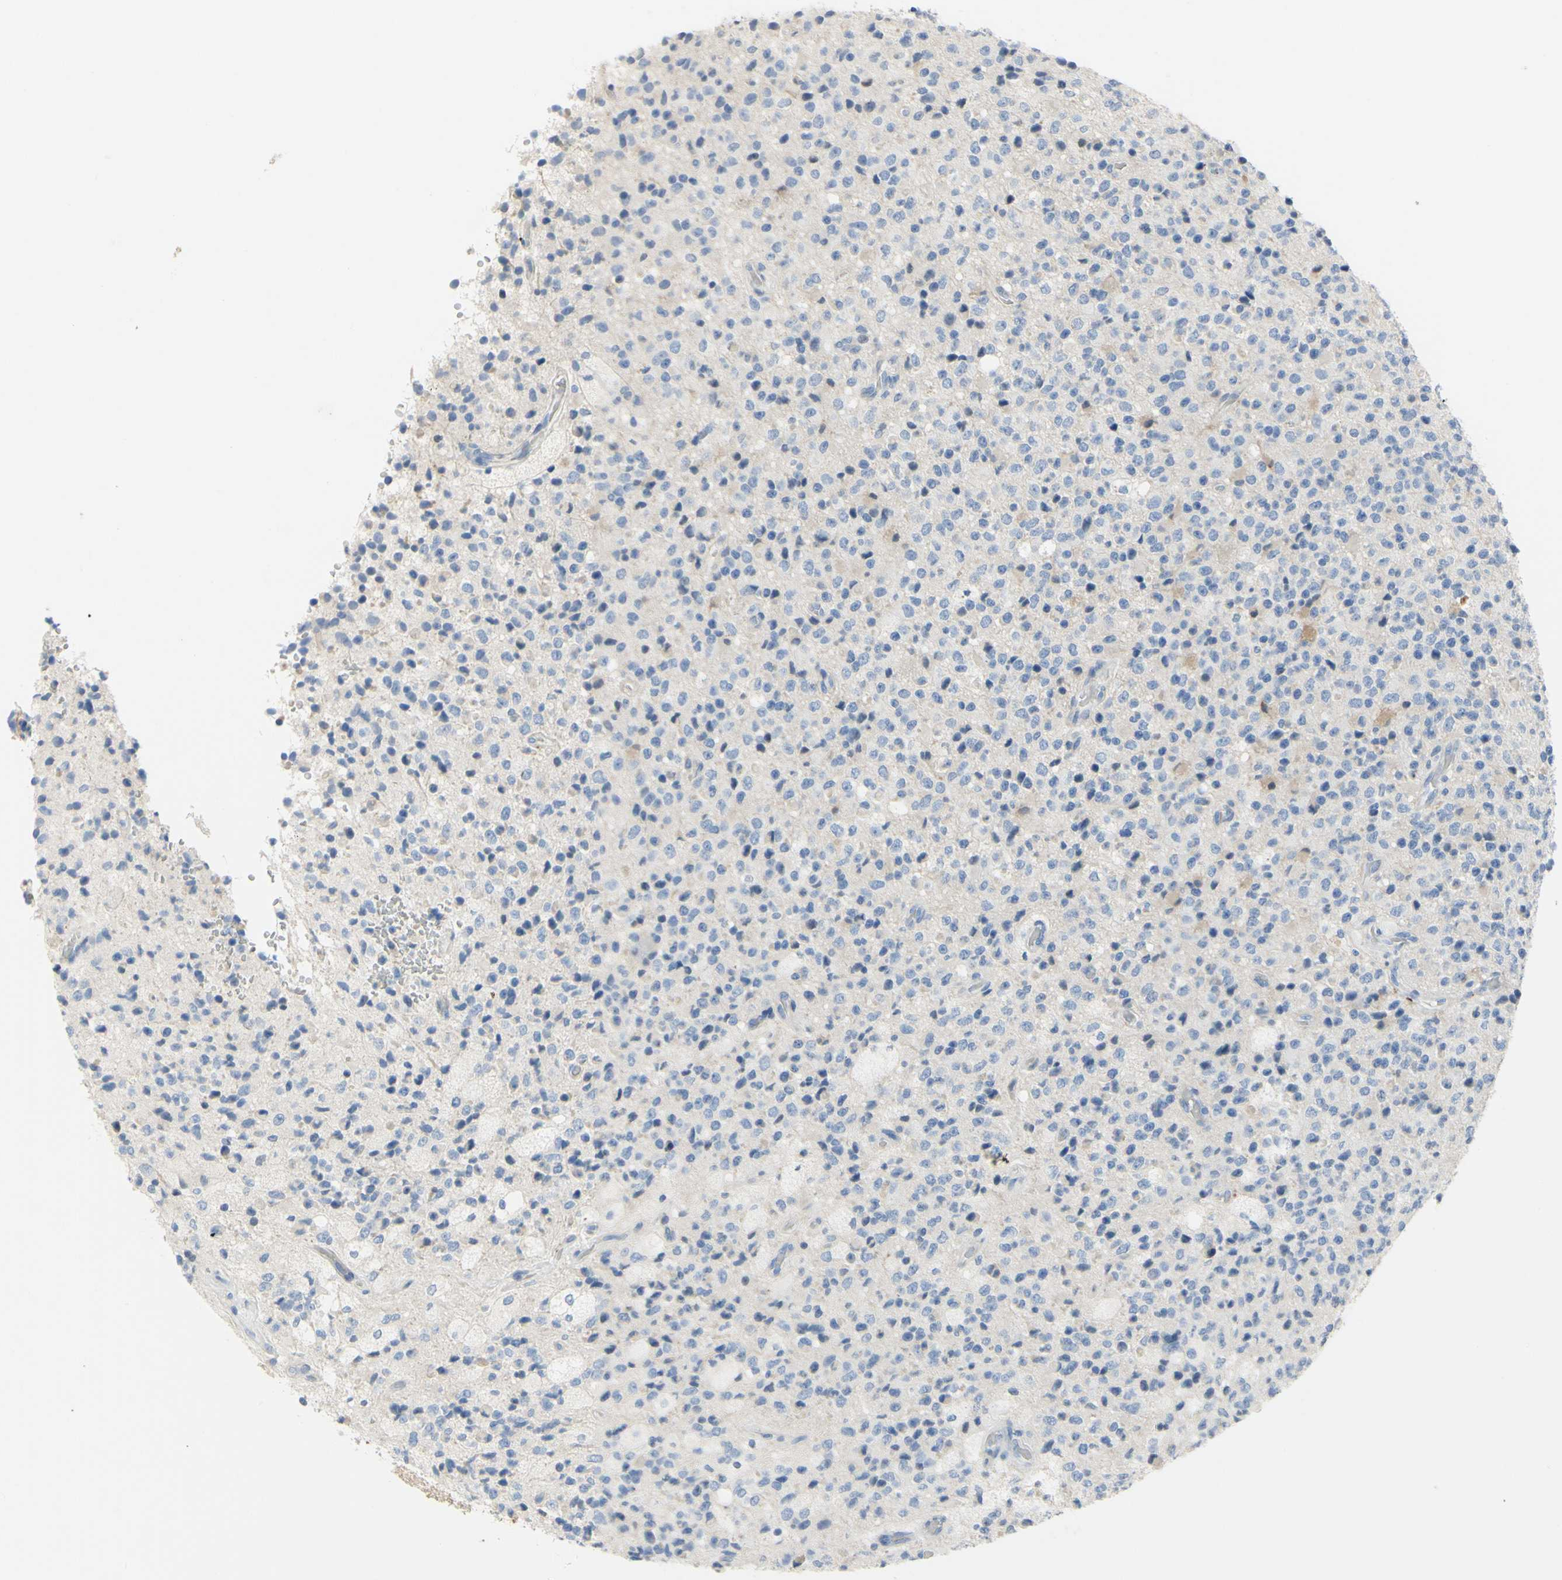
{"staining": {"intensity": "negative", "quantity": "none", "location": "none"}, "tissue": "glioma", "cell_type": "Tumor cells", "image_type": "cancer", "snomed": [{"axis": "morphology", "description": "Glioma, malignant, High grade"}, {"axis": "topography", "description": "pancreas cauda"}], "caption": "Human high-grade glioma (malignant) stained for a protein using IHC shows no positivity in tumor cells.", "gene": "MUC1", "patient": {"sex": "male", "age": 60}}